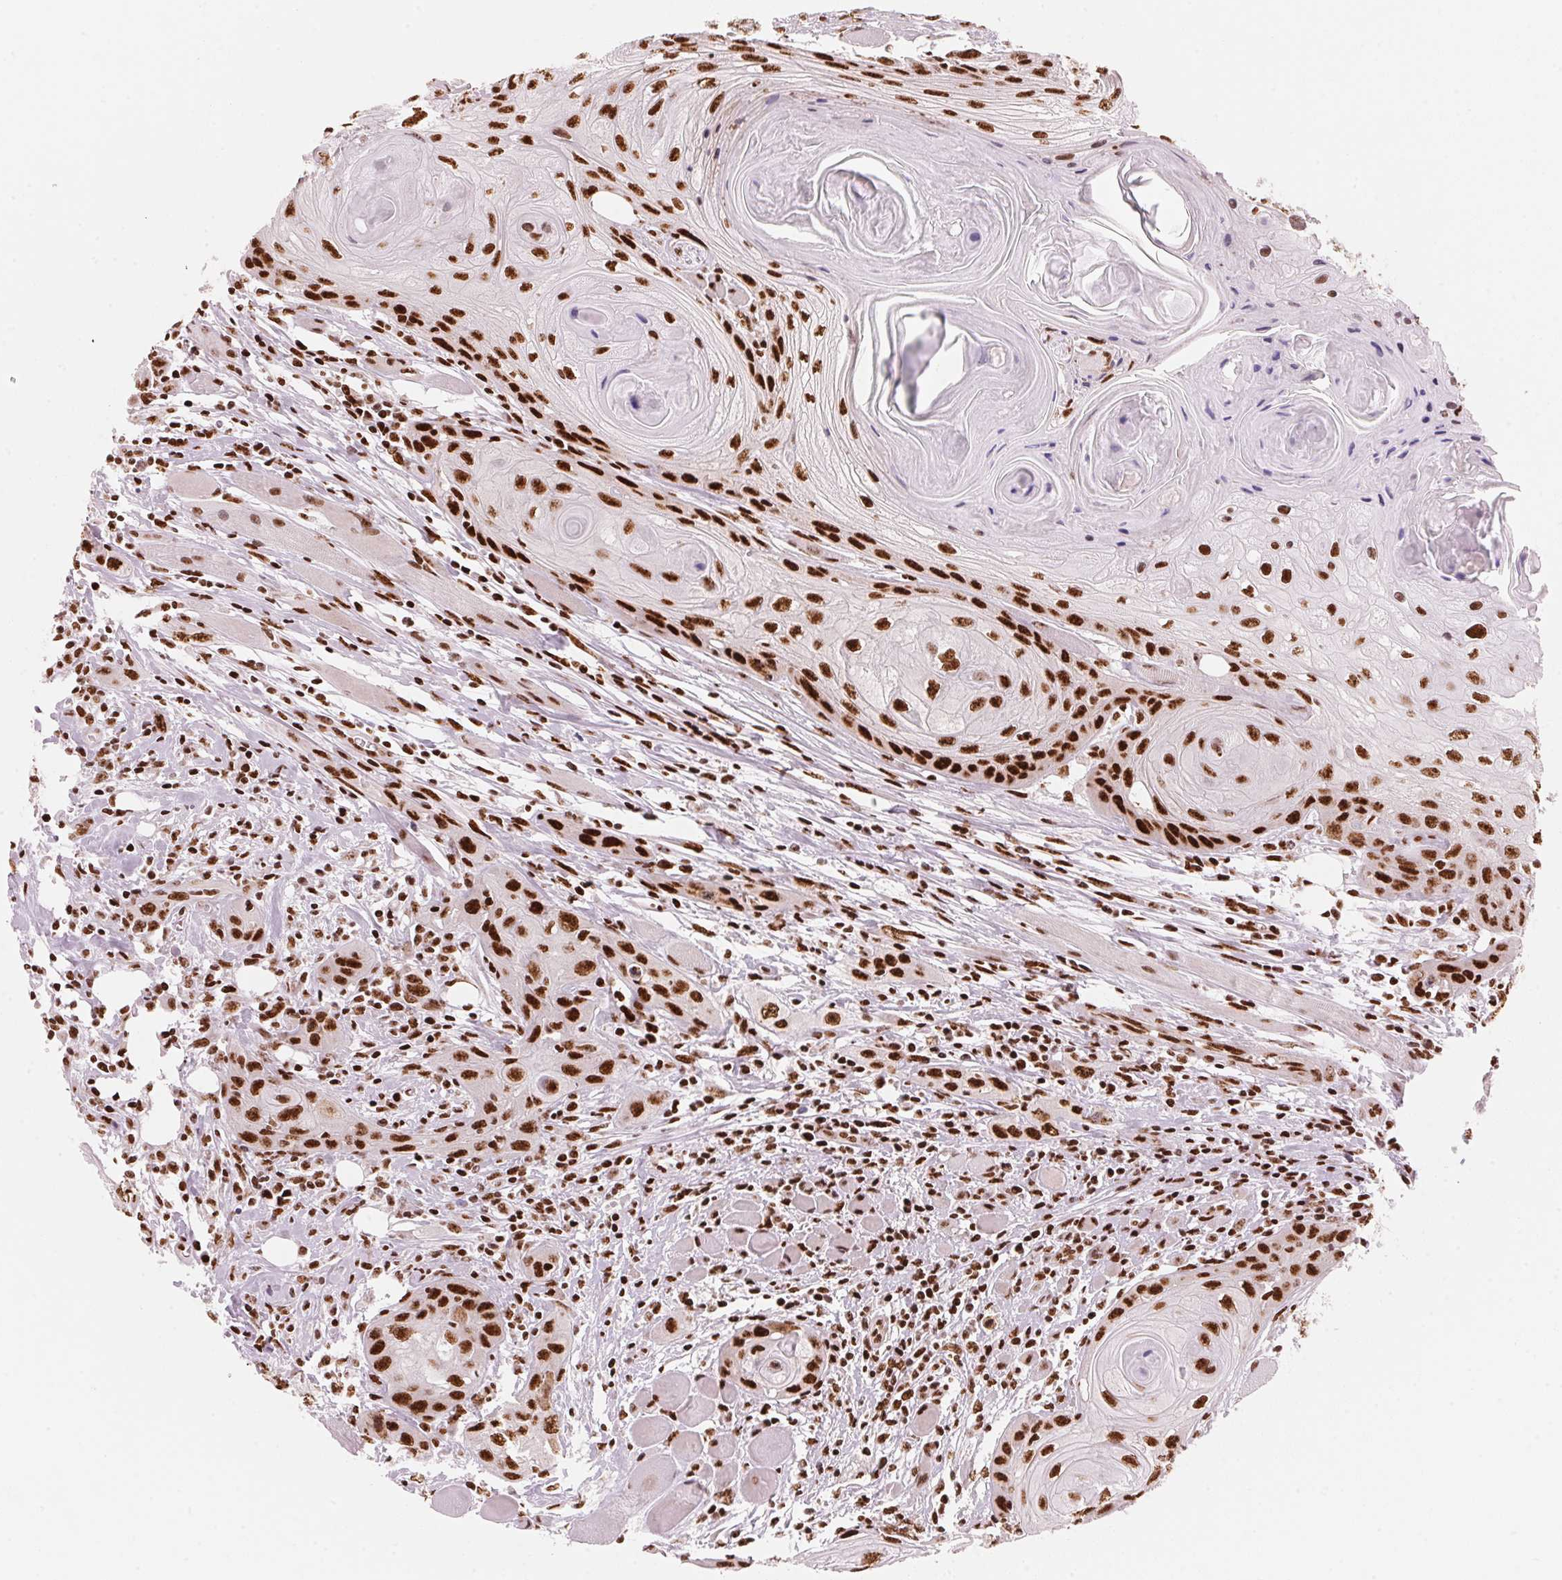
{"staining": {"intensity": "strong", "quantity": ">75%", "location": "nuclear"}, "tissue": "head and neck cancer", "cell_type": "Tumor cells", "image_type": "cancer", "snomed": [{"axis": "morphology", "description": "Squamous cell carcinoma, NOS"}, {"axis": "topography", "description": "Oral tissue"}, {"axis": "topography", "description": "Head-Neck"}], "caption": "A high-resolution image shows immunohistochemistry (IHC) staining of head and neck squamous cell carcinoma, which exhibits strong nuclear staining in about >75% of tumor cells. Ihc stains the protein of interest in brown and the nuclei are stained blue.", "gene": "NXF1", "patient": {"sex": "male", "age": 58}}